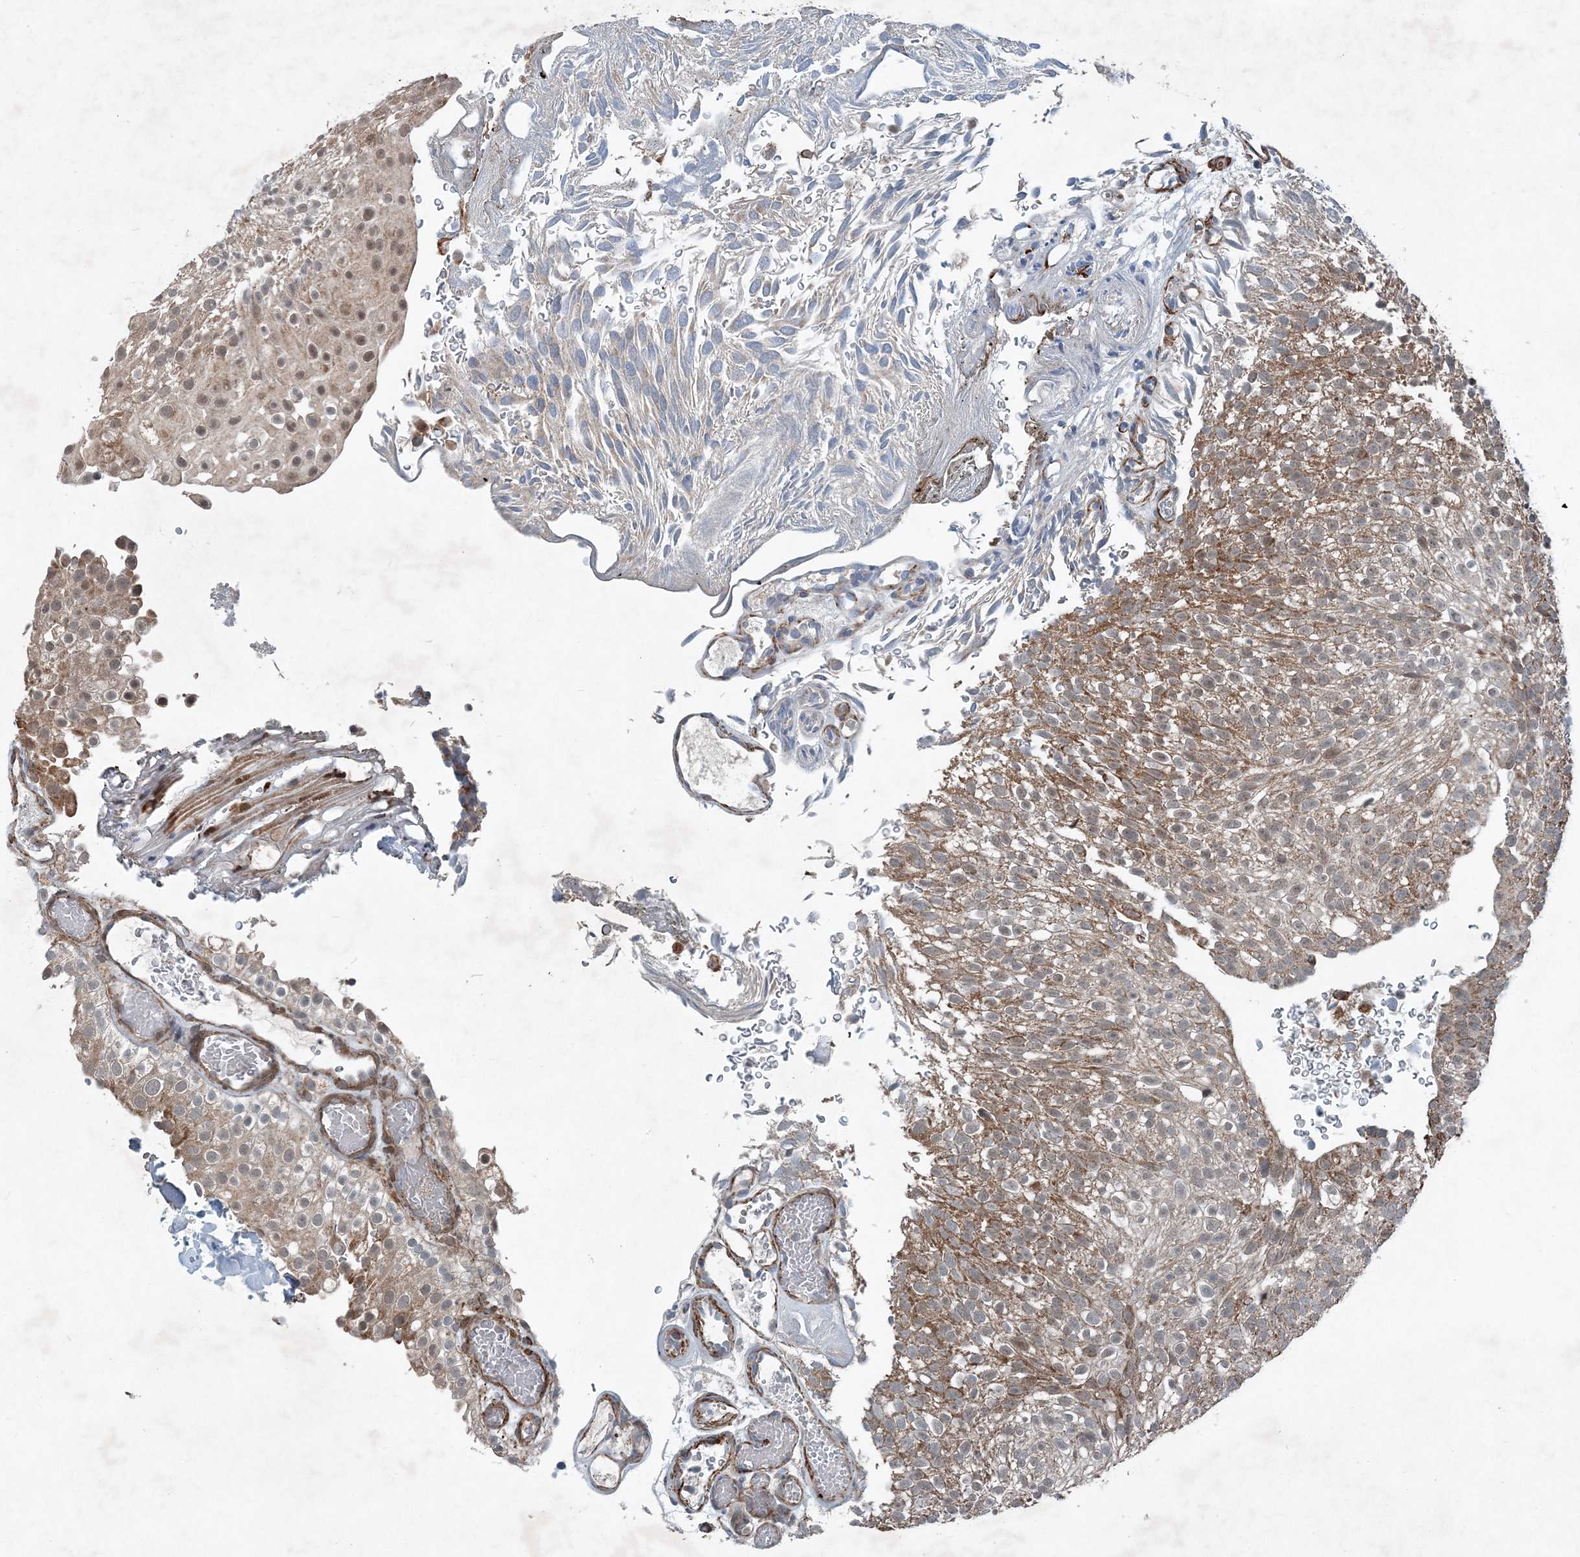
{"staining": {"intensity": "moderate", "quantity": "25%-75%", "location": "cytoplasmic/membranous,nuclear"}, "tissue": "urothelial cancer", "cell_type": "Tumor cells", "image_type": "cancer", "snomed": [{"axis": "morphology", "description": "Urothelial carcinoma, Low grade"}, {"axis": "topography", "description": "Urinary bladder"}], "caption": "The photomicrograph reveals staining of urothelial cancer, revealing moderate cytoplasmic/membranous and nuclear protein expression (brown color) within tumor cells.", "gene": "NDUFA2", "patient": {"sex": "male", "age": 78}}